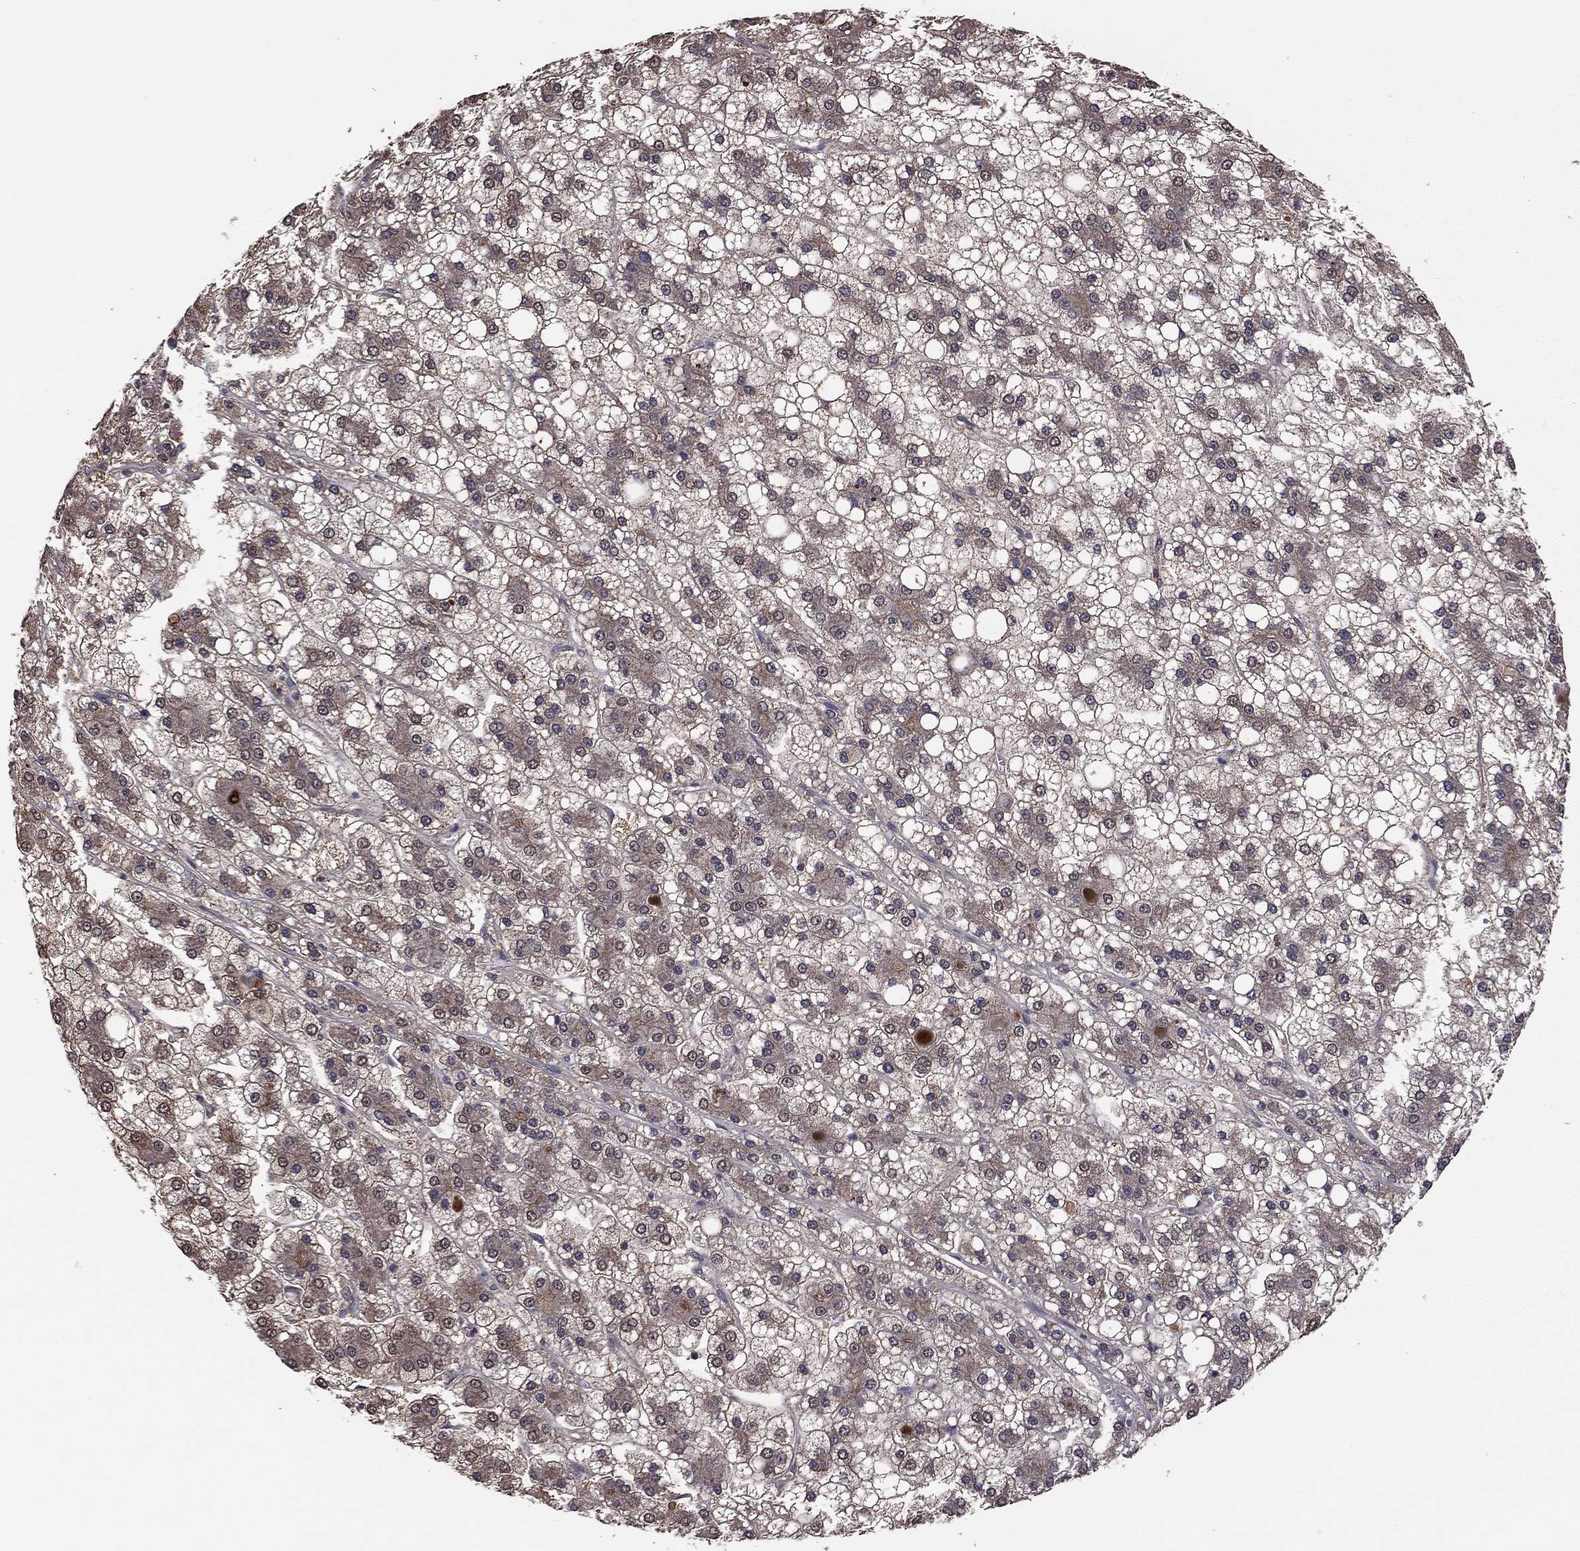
{"staining": {"intensity": "moderate", "quantity": "25%-75%", "location": "cytoplasmic/membranous"}, "tissue": "liver cancer", "cell_type": "Tumor cells", "image_type": "cancer", "snomed": [{"axis": "morphology", "description": "Carcinoma, Hepatocellular, NOS"}, {"axis": "topography", "description": "Liver"}], "caption": "High-power microscopy captured an IHC photomicrograph of liver hepatocellular carcinoma, revealing moderate cytoplasmic/membranous expression in about 25%-75% of tumor cells. Nuclei are stained in blue.", "gene": "TSNARE1", "patient": {"sex": "male", "age": 73}}